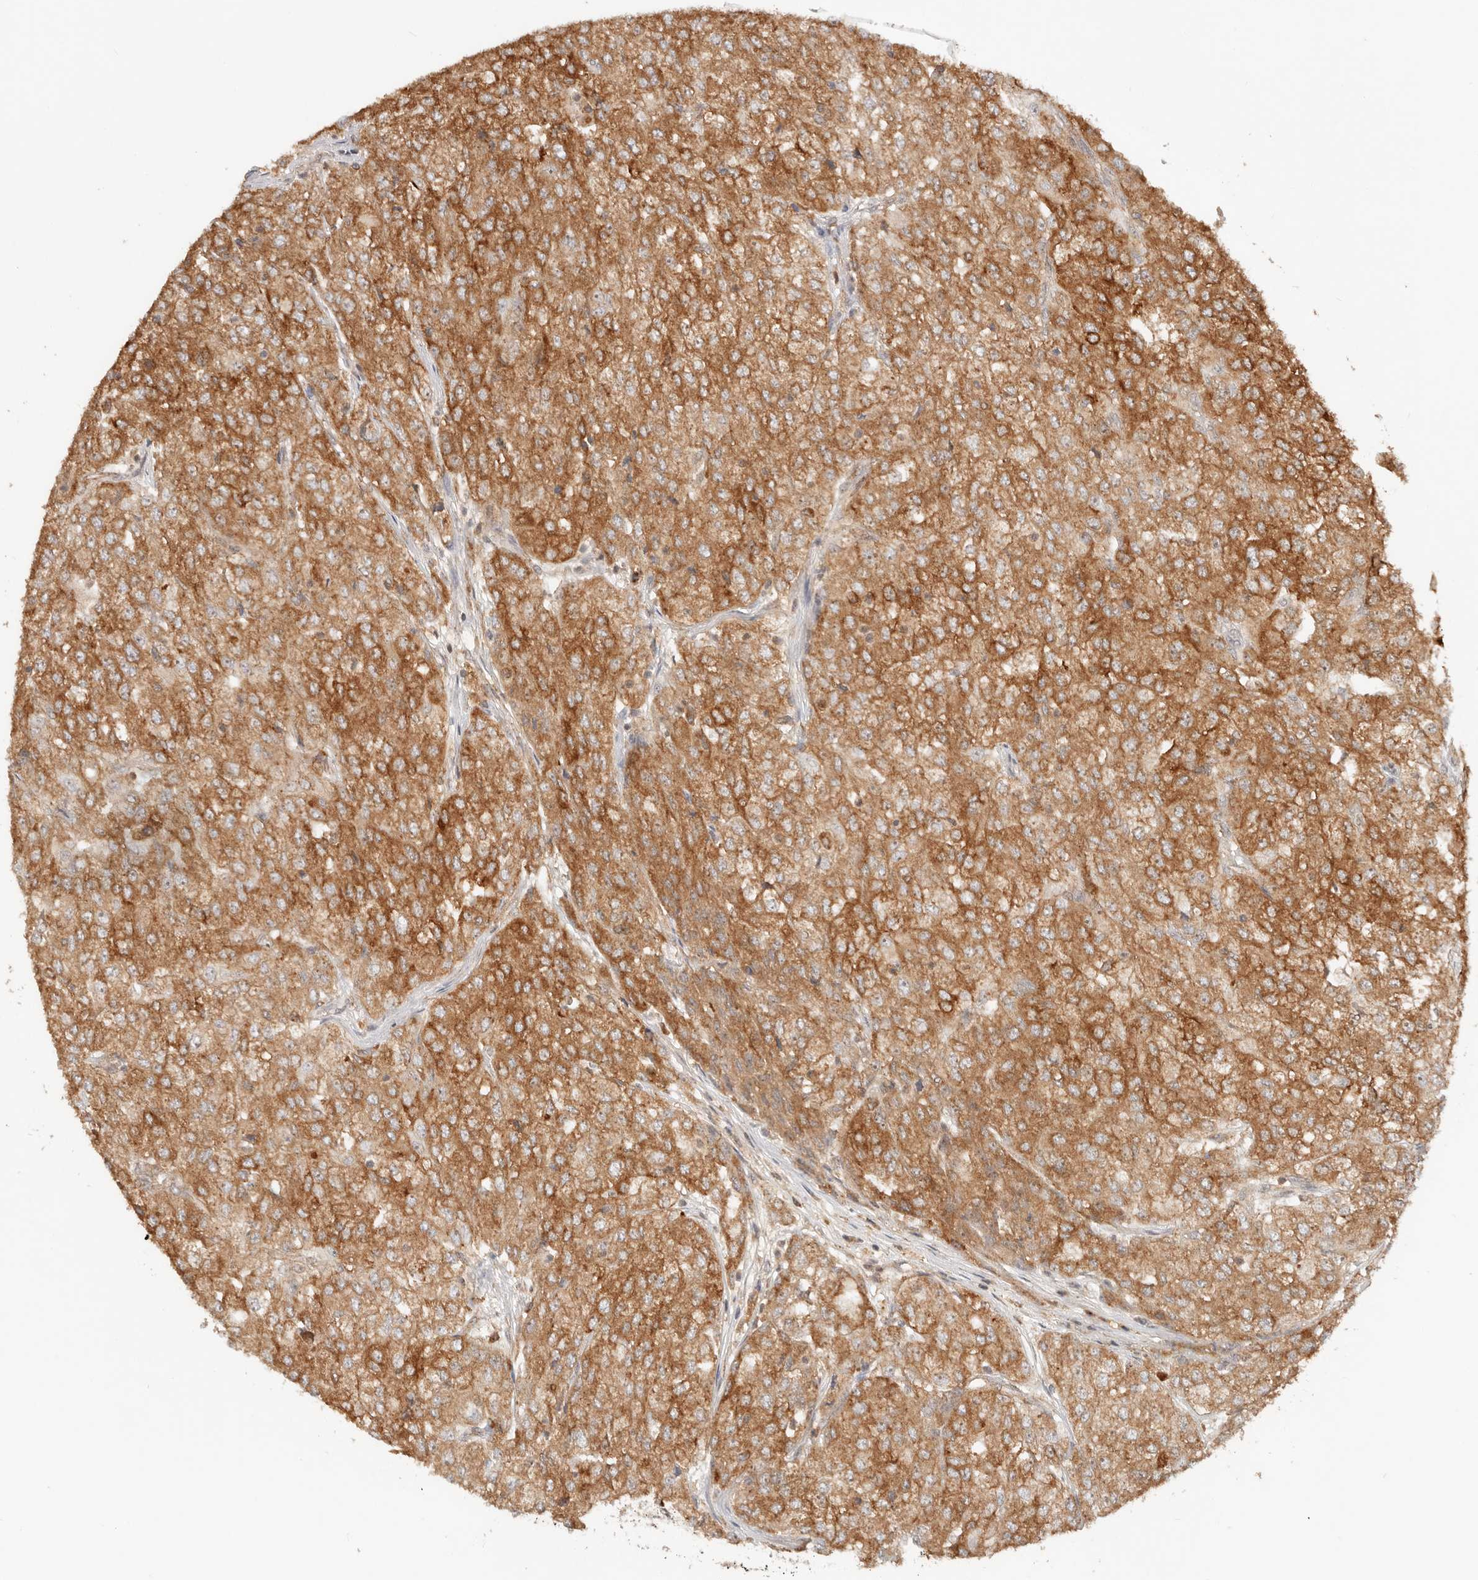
{"staining": {"intensity": "strong", "quantity": ">75%", "location": "cytoplasmic/membranous"}, "tissue": "renal cancer", "cell_type": "Tumor cells", "image_type": "cancer", "snomed": [{"axis": "morphology", "description": "Adenocarcinoma, NOS"}, {"axis": "topography", "description": "Kidney"}], "caption": "High-power microscopy captured an immunohistochemistry photomicrograph of renal adenocarcinoma, revealing strong cytoplasmic/membranous staining in about >75% of tumor cells.", "gene": "HEXD", "patient": {"sex": "female", "age": 54}}